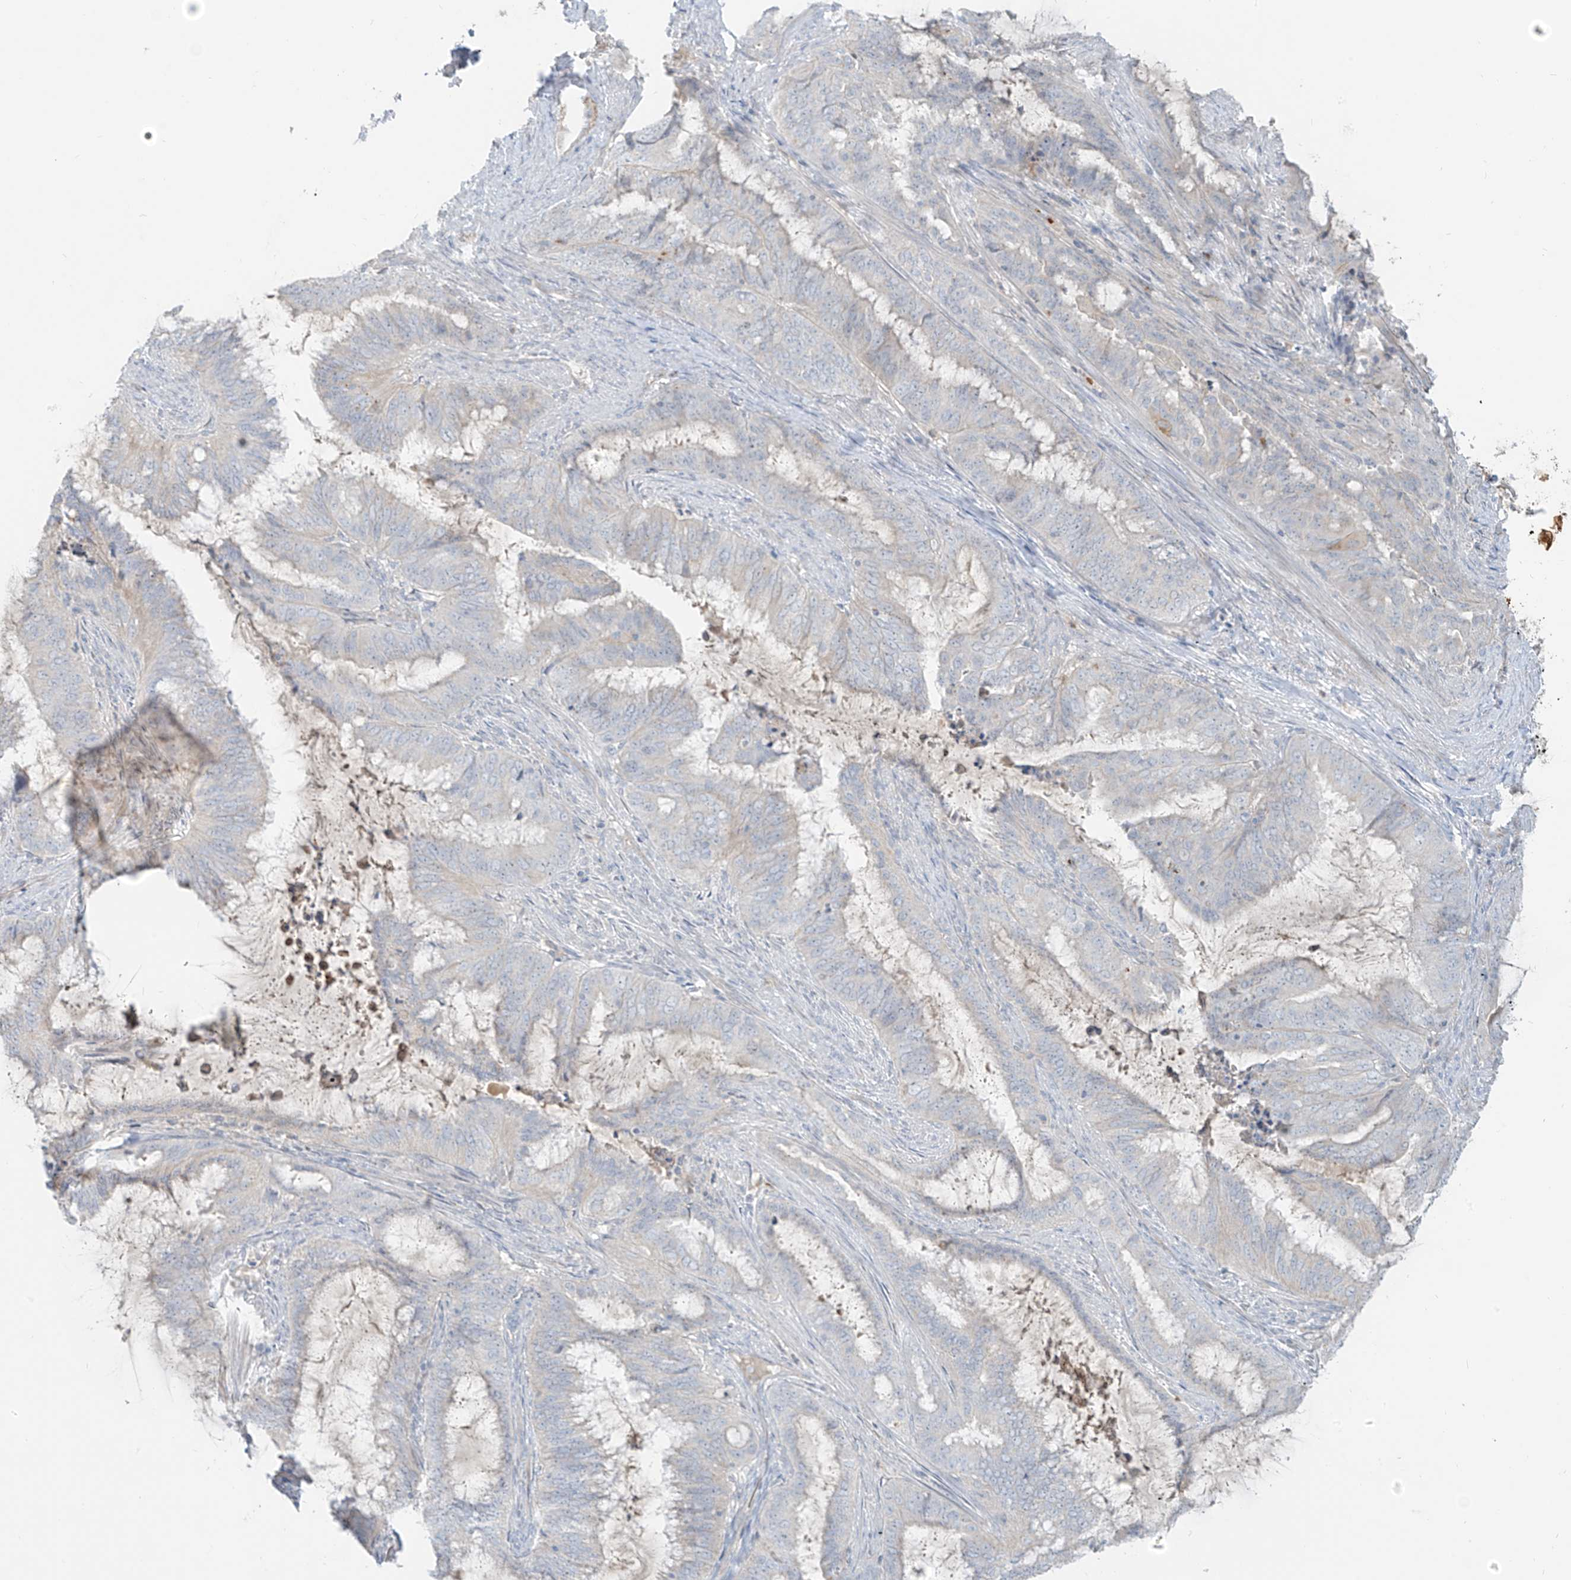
{"staining": {"intensity": "negative", "quantity": "none", "location": "none"}, "tissue": "endometrial cancer", "cell_type": "Tumor cells", "image_type": "cancer", "snomed": [{"axis": "morphology", "description": "Adenocarcinoma, NOS"}, {"axis": "topography", "description": "Endometrium"}], "caption": "Endometrial cancer was stained to show a protein in brown. There is no significant staining in tumor cells.", "gene": "C2orf42", "patient": {"sex": "female", "age": 51}}